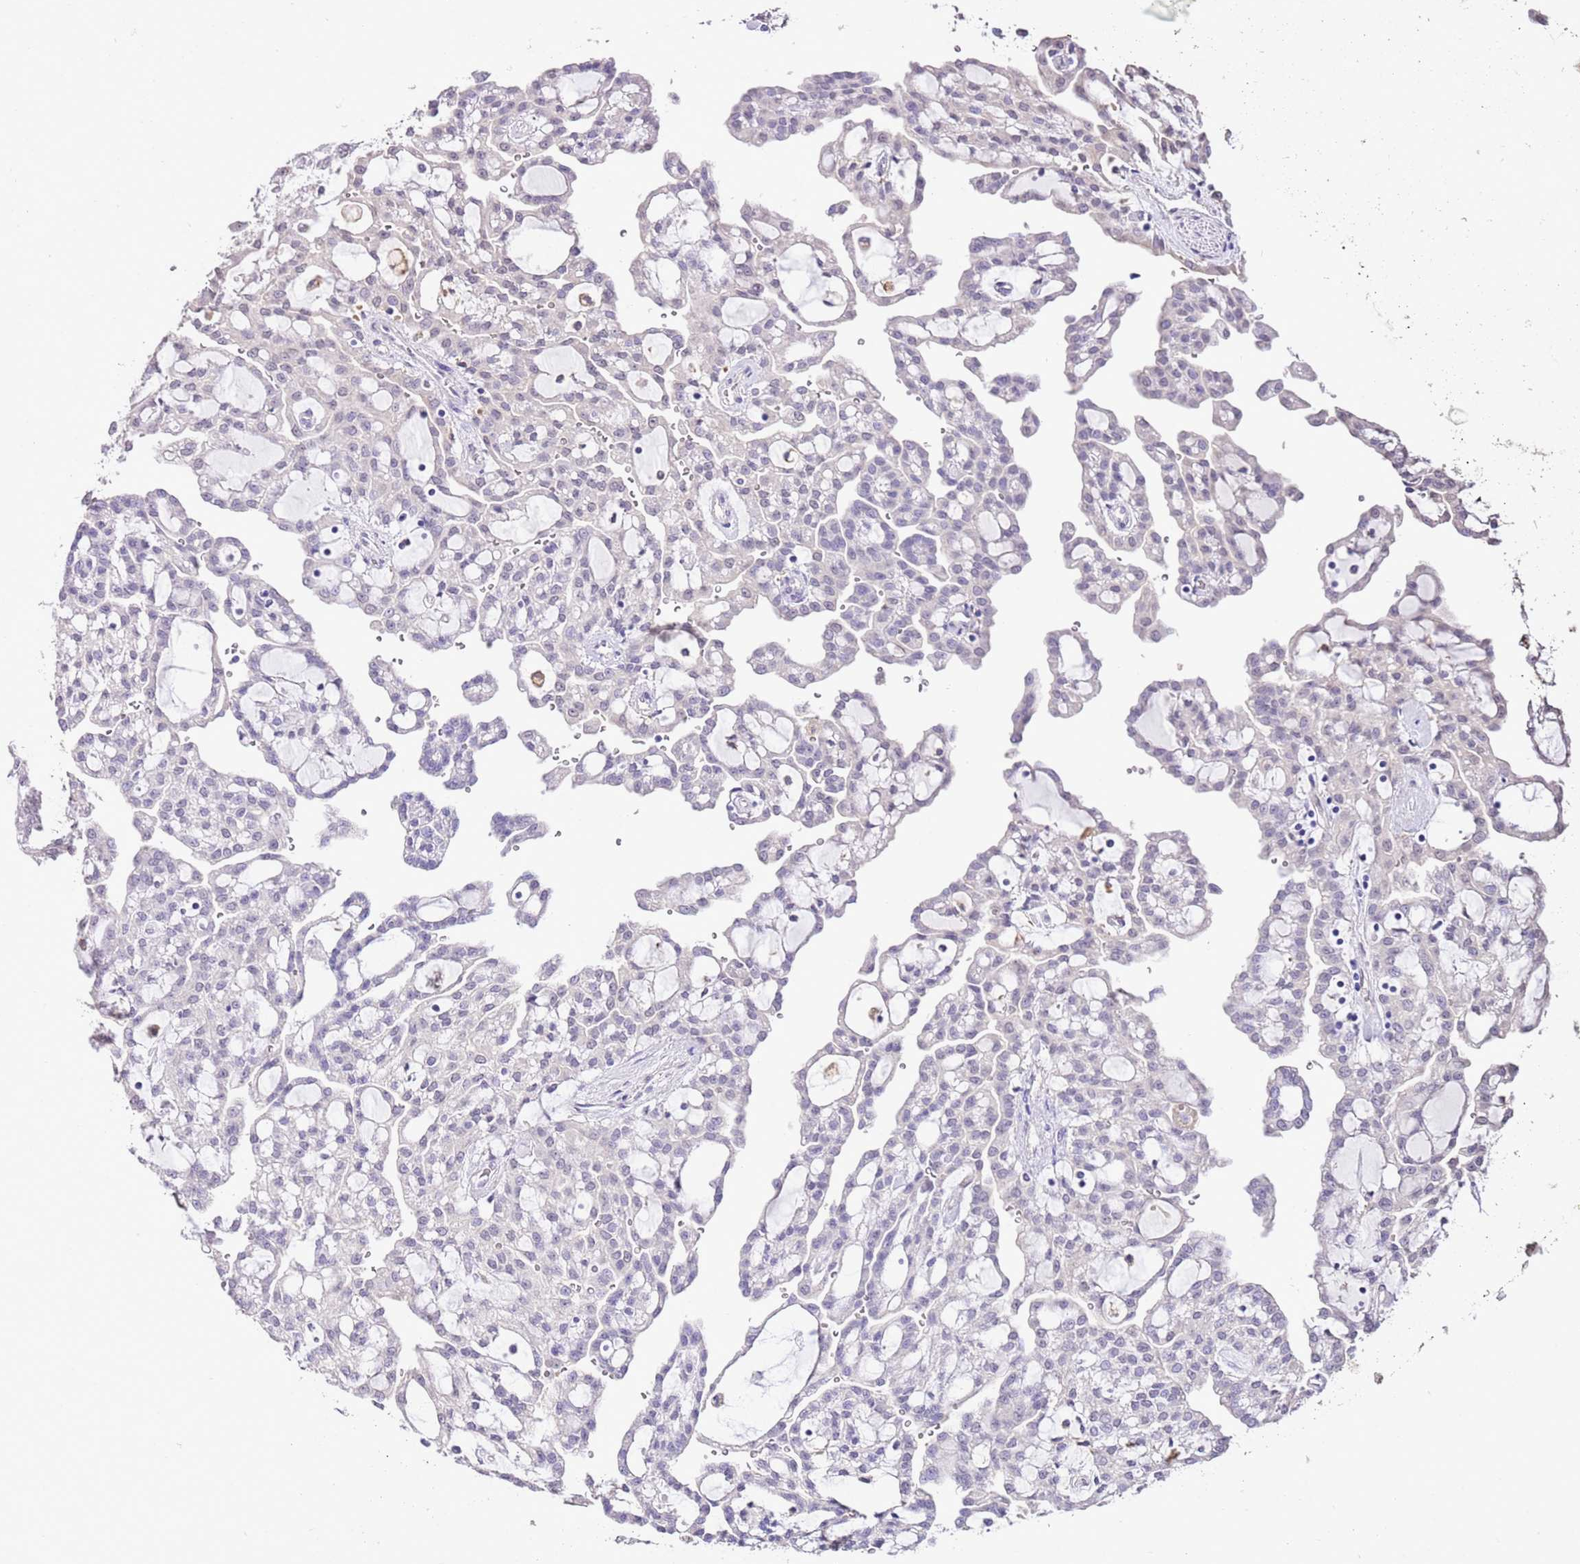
{"staining": {"intensity": "negative", "quantity": "none", "location": "none"}, "tissue": "renal cancer", "cell_type": "Tumor cells", "image_type": "cancer", "snomed": [{"axis": "morphology", "description": "Adenocarcinoma, NOS"}, {"axis": "topography", "description": "Kidney"}], "caption": "Immunohistochemistry (IHC) of adenocarcinoma (renal) exhibits no staining in tumor cells. (Brightfield microscopy of DAB IHC at high magnification).", "gene": "IZUMO4", "patient": {"sex": "male", "age": 63}}